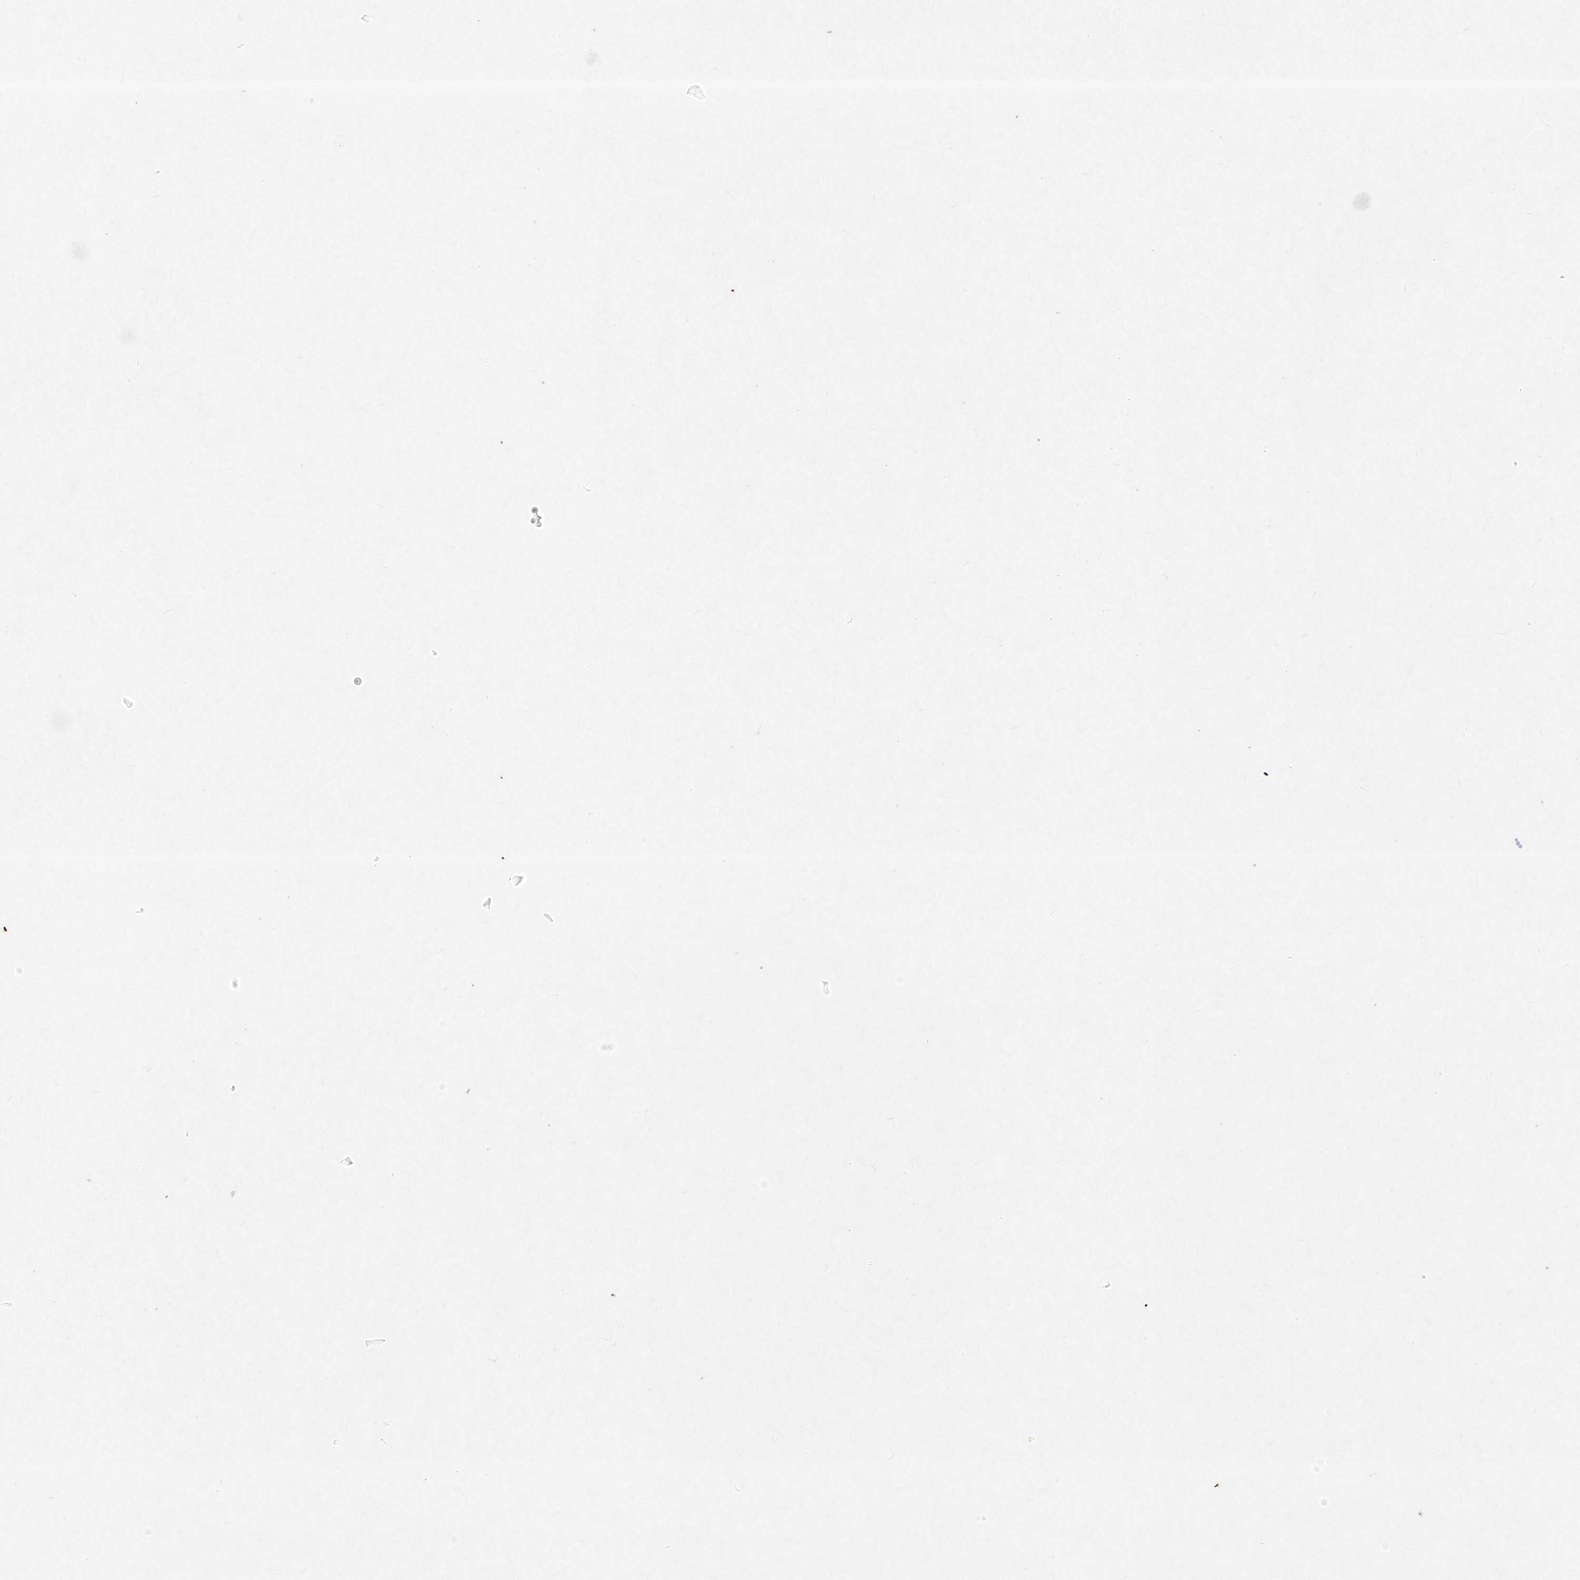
{"staining": {"intensity": "weak", "quantity": "<25%", "location": "cytoplasmic/membranous"}, "tissue": "parathyroid gland", "cell_type": "Glandular cells", "image_type": "normal", "snomed": [{"axis": "morphology", "description": "Normal tissue, NOS"}, {"axis": "topography", "description": "Parathyroid gland"}], "caption": "Normal parathyroid gland was stained to show a protein in brown. There is no significant staining in glandular cells. (DAB IHC with hematoxylin counter stain).", "gene": "CISH", "patient": {"sex": "female", "age": 71}}